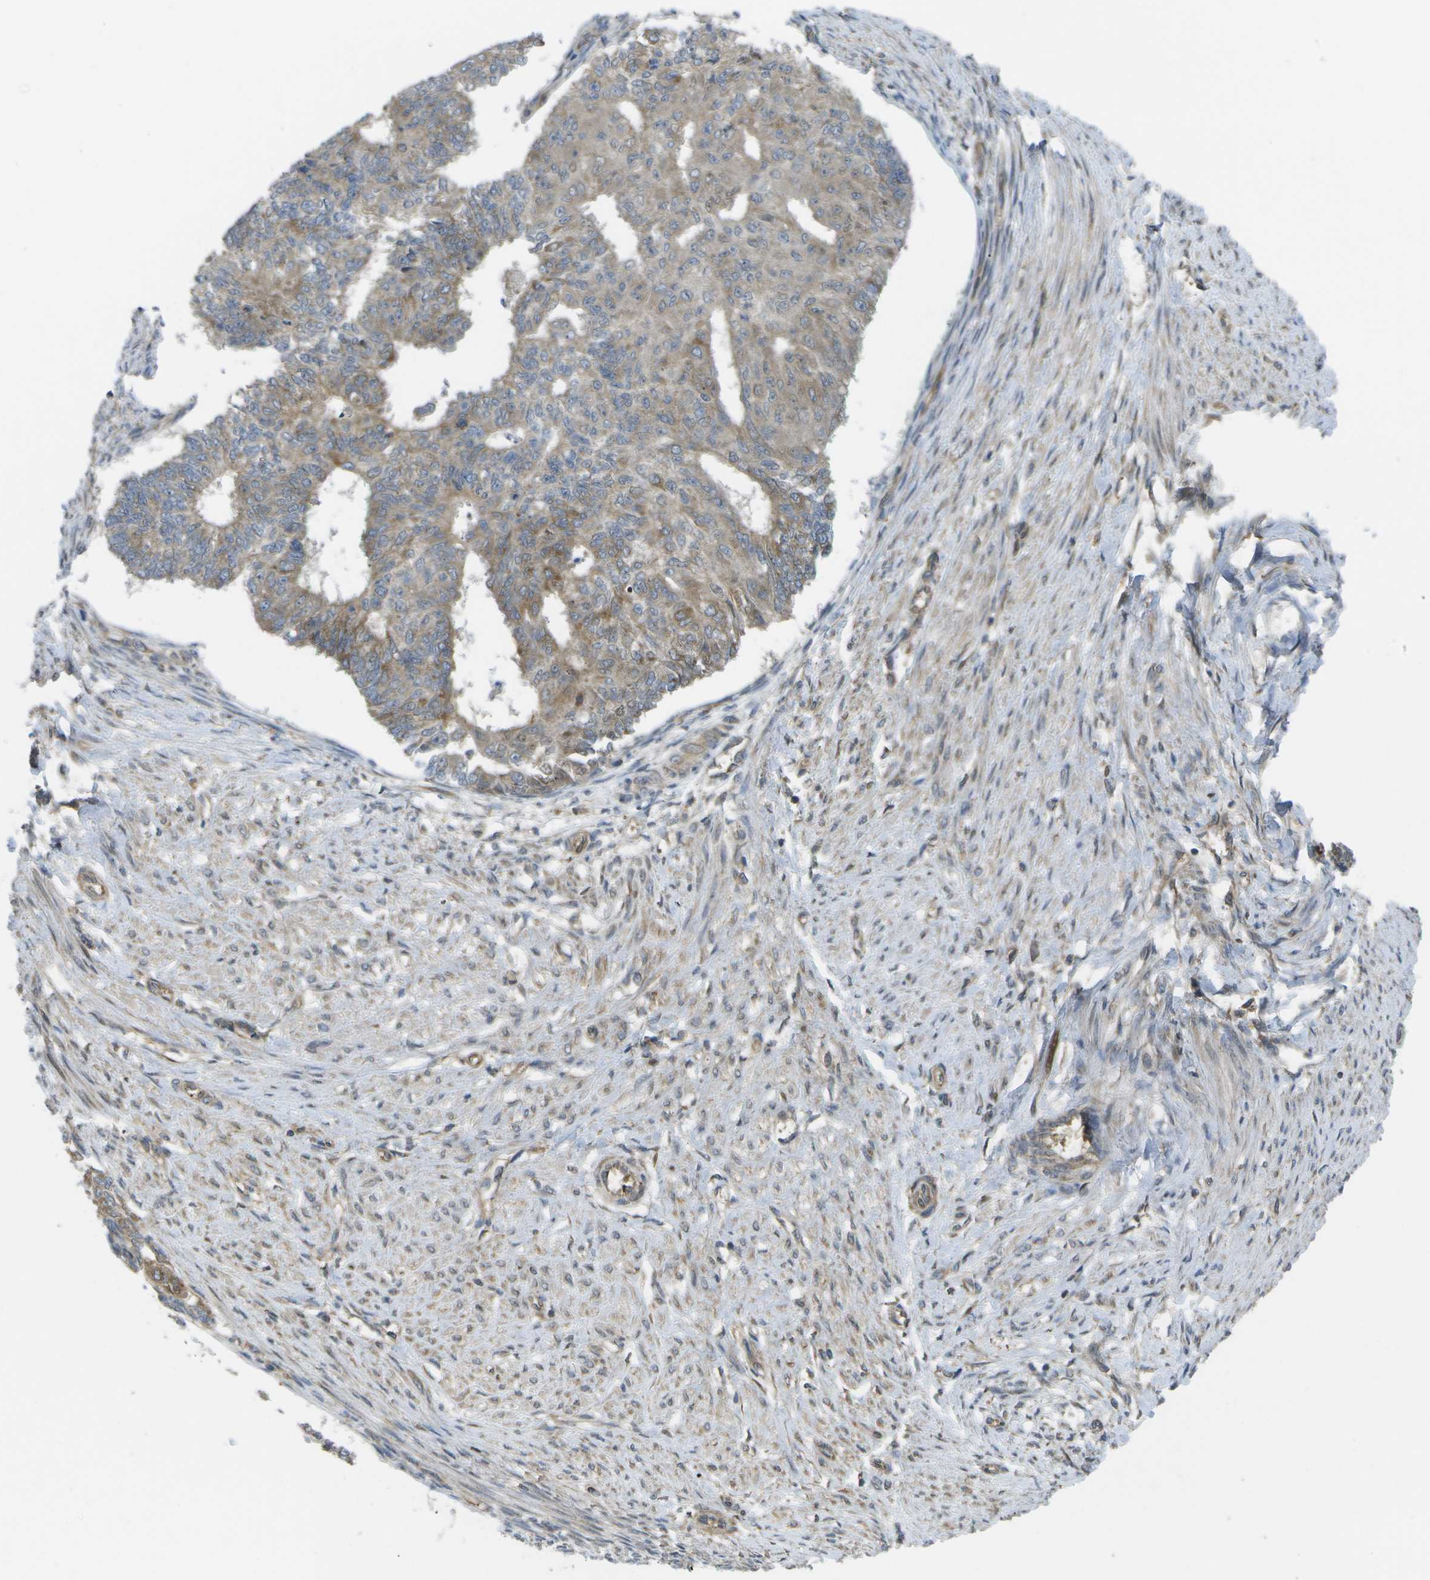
{"staining": {"intensity": "moderate", "quantity": ">75%", "location": "cytoplasmic/membranous"}, "tissue": "endometrial cancer", "cell_type": "Tumor cells", "image_type": "cancer", "snomed": [{"axis": "morphology", "description": "Adenocarcinoma, NOS"}, {"axis": "topography", "description": "Endometrium"}], "caption": "Tumor cells reveal medium levels of moderate cytoplasmic/membranous positivity in approximately >75% of cells in adenocarcinoma (endometrial).", "gene": "DPM3", "patient": {"sex": "female", "age": 32}}